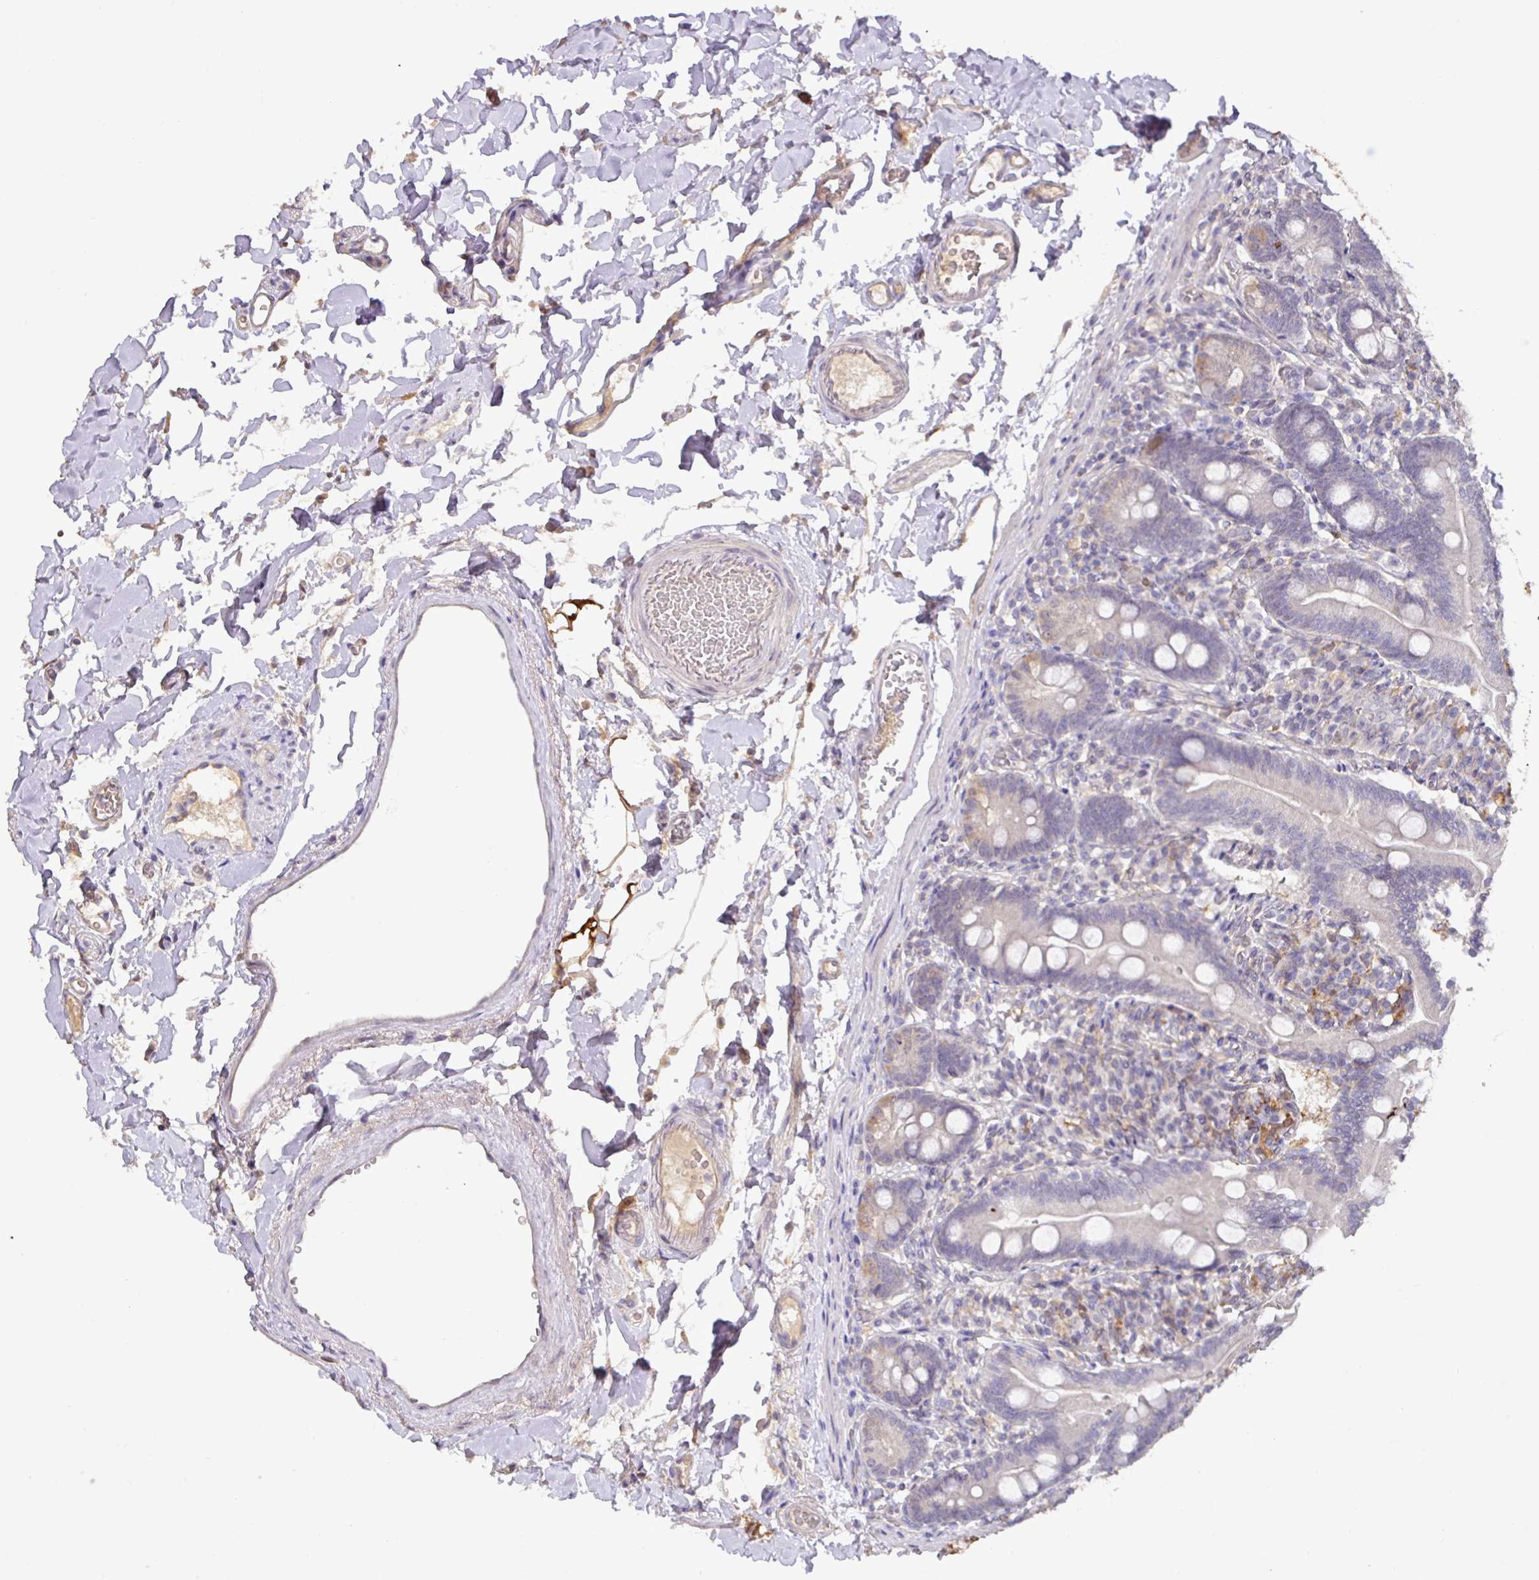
{"staining": {"intensity": "negative", "quantity": "none", "location": "none"}, "tissue": "duodenum", "cell_type": "Glandular cells", "image_type": "normal", "snomed": [{"axis": "morphology", "description": "Normal tissue, NOS"}, {"axis": "topography", "description": "Duodenum"}], "caption": "Glandular cells show no significant protein expression in unremarkable duodenum. The staining was performed using DAB to visualize the protein expression in brown, while the nuclei were stained in blue with hematoxylin (Magnification: 20x).", "gene": "GCNT7", "patient": {"sex": "female", "age": 67}}